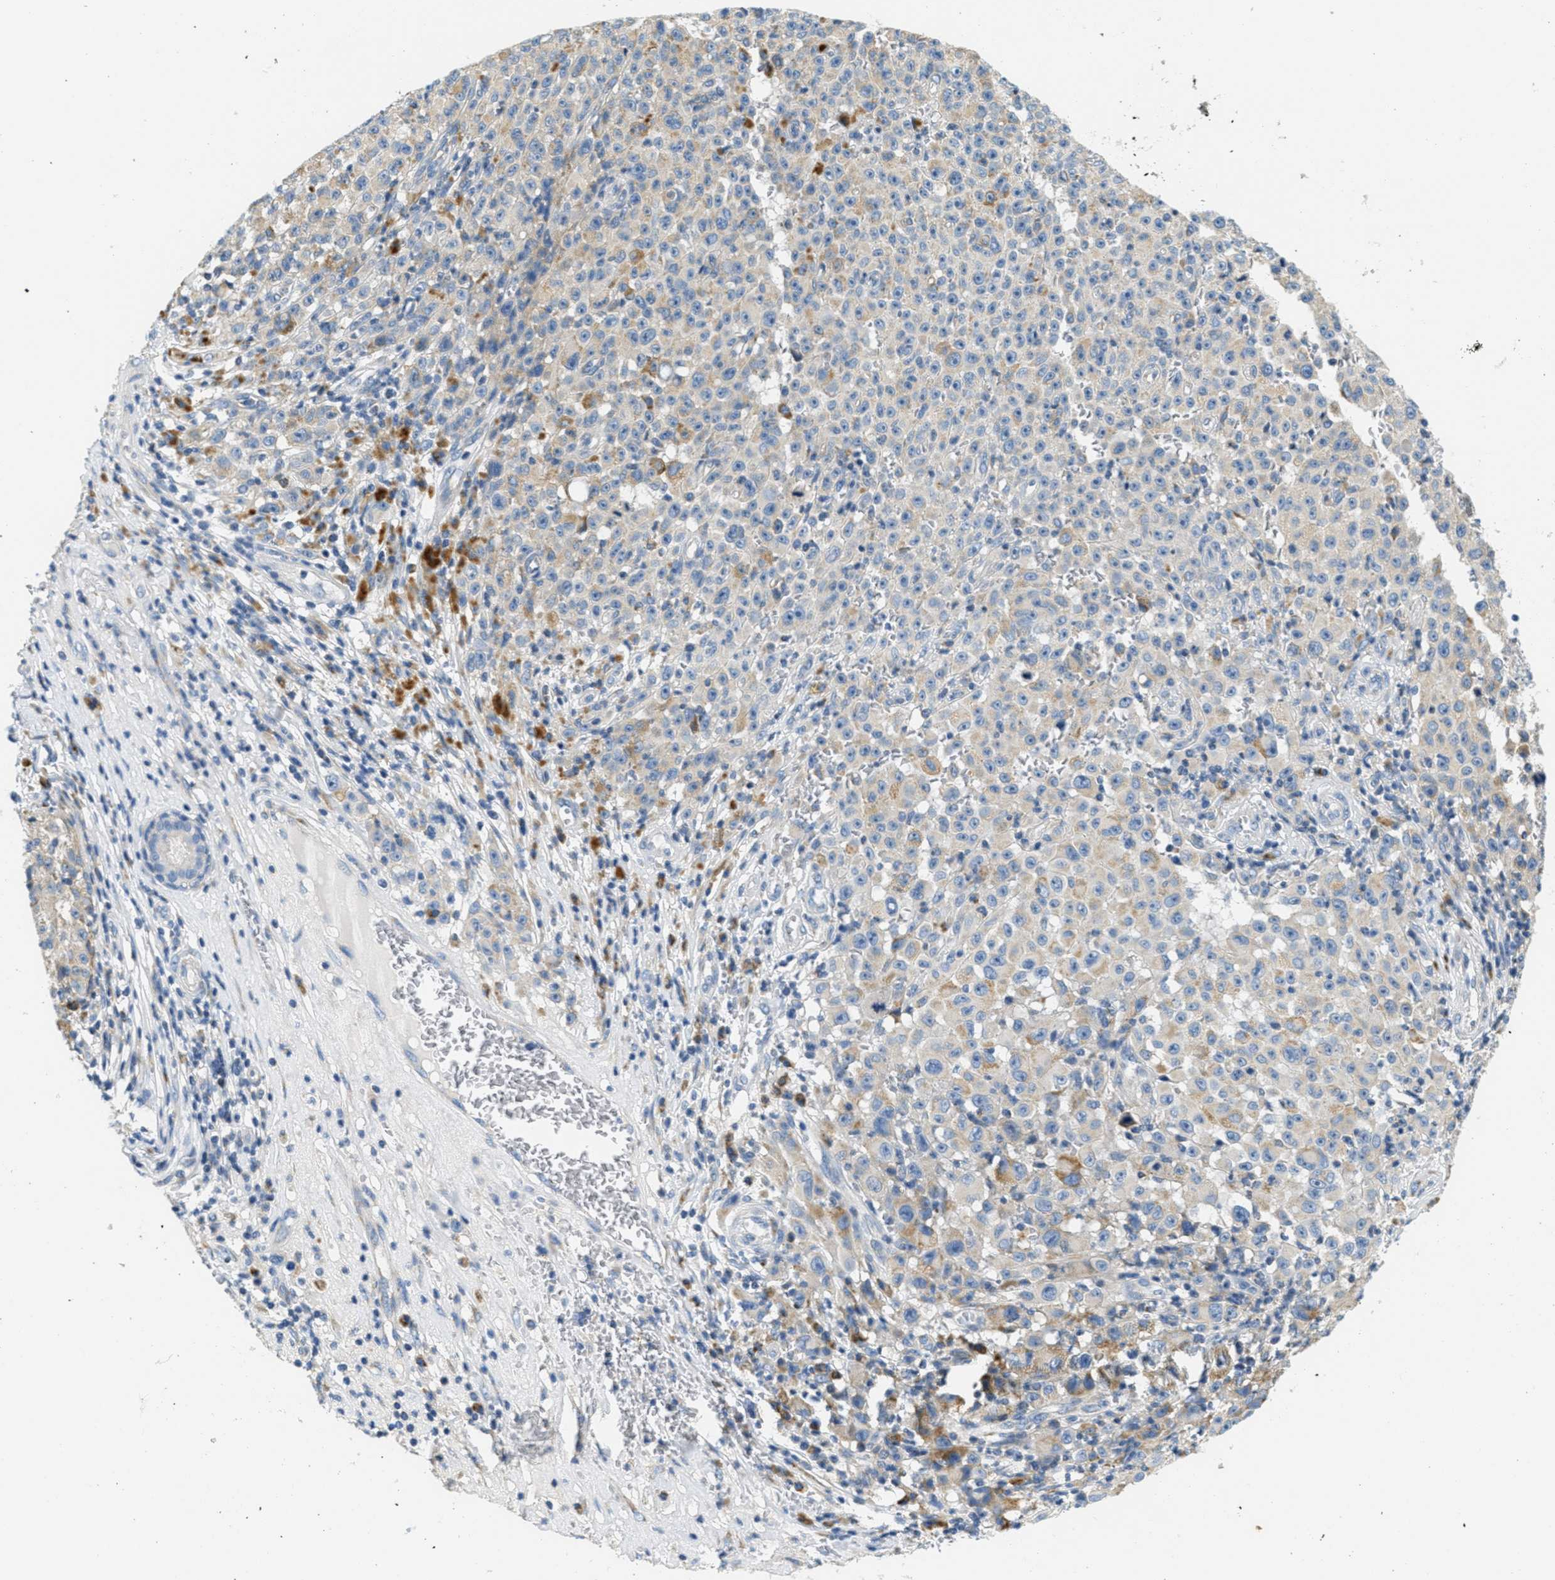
{"staining": {"intensity": "weak", "quantity": ">75%", "location": "cytoplasmic/membranous"}, "tissue": "melanoma", "cell_type": "Tumor cells", "image_type": "cancer", "snomed": [{"axis": "morphology", "description": "Malignant melanoma, NOS"}, {"axis": "topography", "description": "Skin"}], "caption": "IHC micrograph of human melanoma stained for a protein (brown), which demonstrates low levels of weak cytoplasmic/membranous staining in approximately >75% of tumor cells.", "gene": "CA4", "patient": {"sex": "female", "age": 82}}